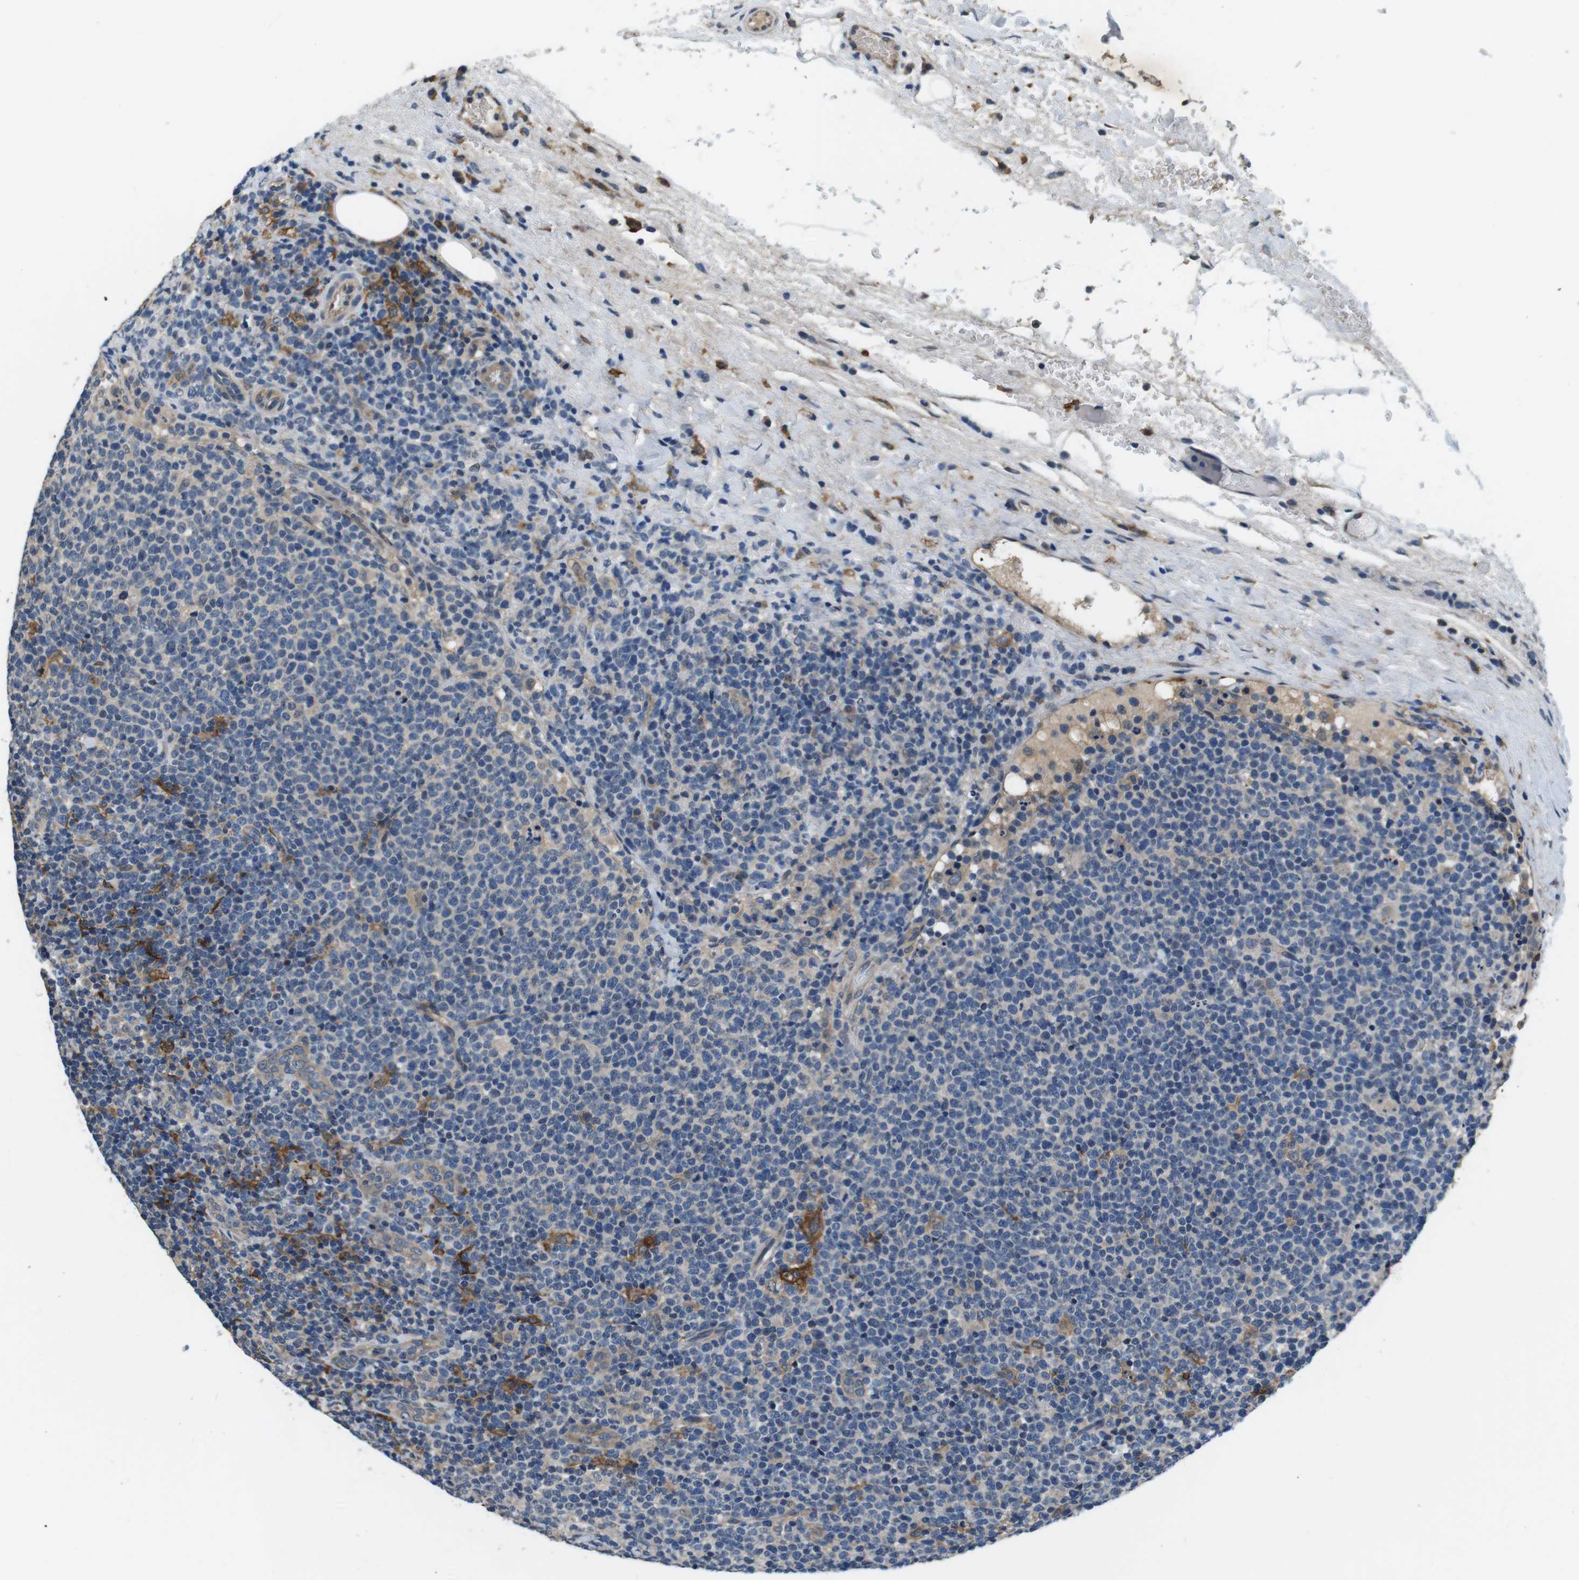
{"staining": {"intensity": "weak", "quantity": "<25%", "location": "nuclear"}, "tissue": "lymphoma", "cell_type": "Tumor cells", "image_type": "cancer", "snomed": [{"axis": "morphology", "description": "Malignant lymphoma, non-Hodgkin's type, High grade"}, {"axis": "topography", "description": "Lymph node"}], "caption": "The IHC micrograph has no significant staining in tumor cells of lymphoma tissue. (DAB (3,3'-diaminobenzidine) immunohistochemistry (IHC), high magnification).", "gene": "CD163L1", "patient": {"sex": "male", "age": 61}}